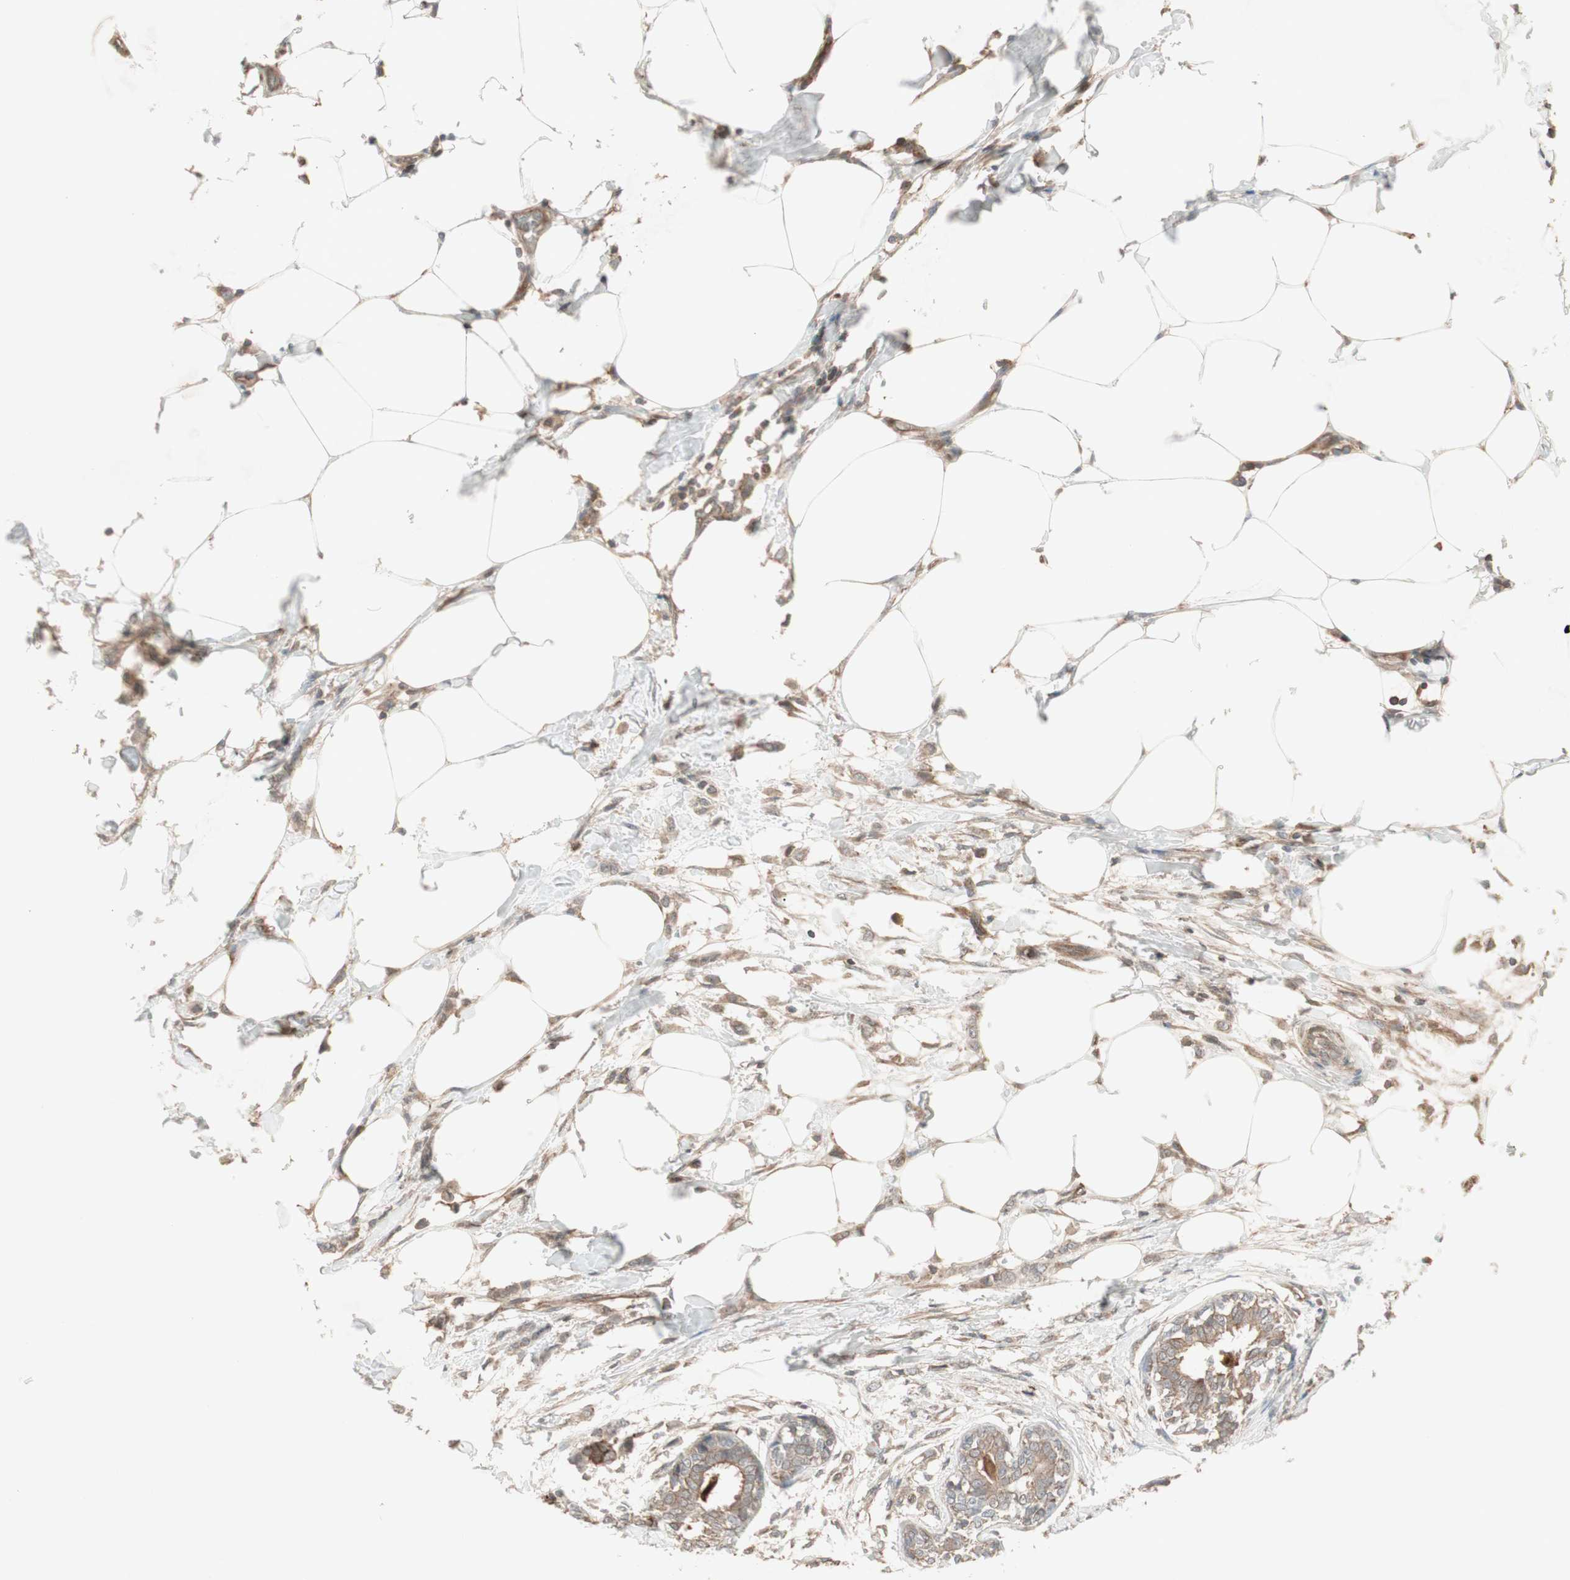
{"staining": {"intensity": "moderate", "quantity": ">75%", "location": "cytoplasmic/membranous"}, "tissue": "breast cancer", "cell_type": "Tumor cells", "image_type": "cancer", "snomed": [{"axis": "morphology", "description": "Lobular carcinoma, in situ"}, {"axis": "morphology", "description": "Lobular carcinoma"}, {"axis": "topography", "description": "Breast"}], "caption": "Immunohistochemical staining of breast cancer exhibits medium levels of moderate cytoplasmic/membranous positivity in about >75% of tumor cells.", "gene": "TFPI", "patient": {"sex": "female", "age": 41}}